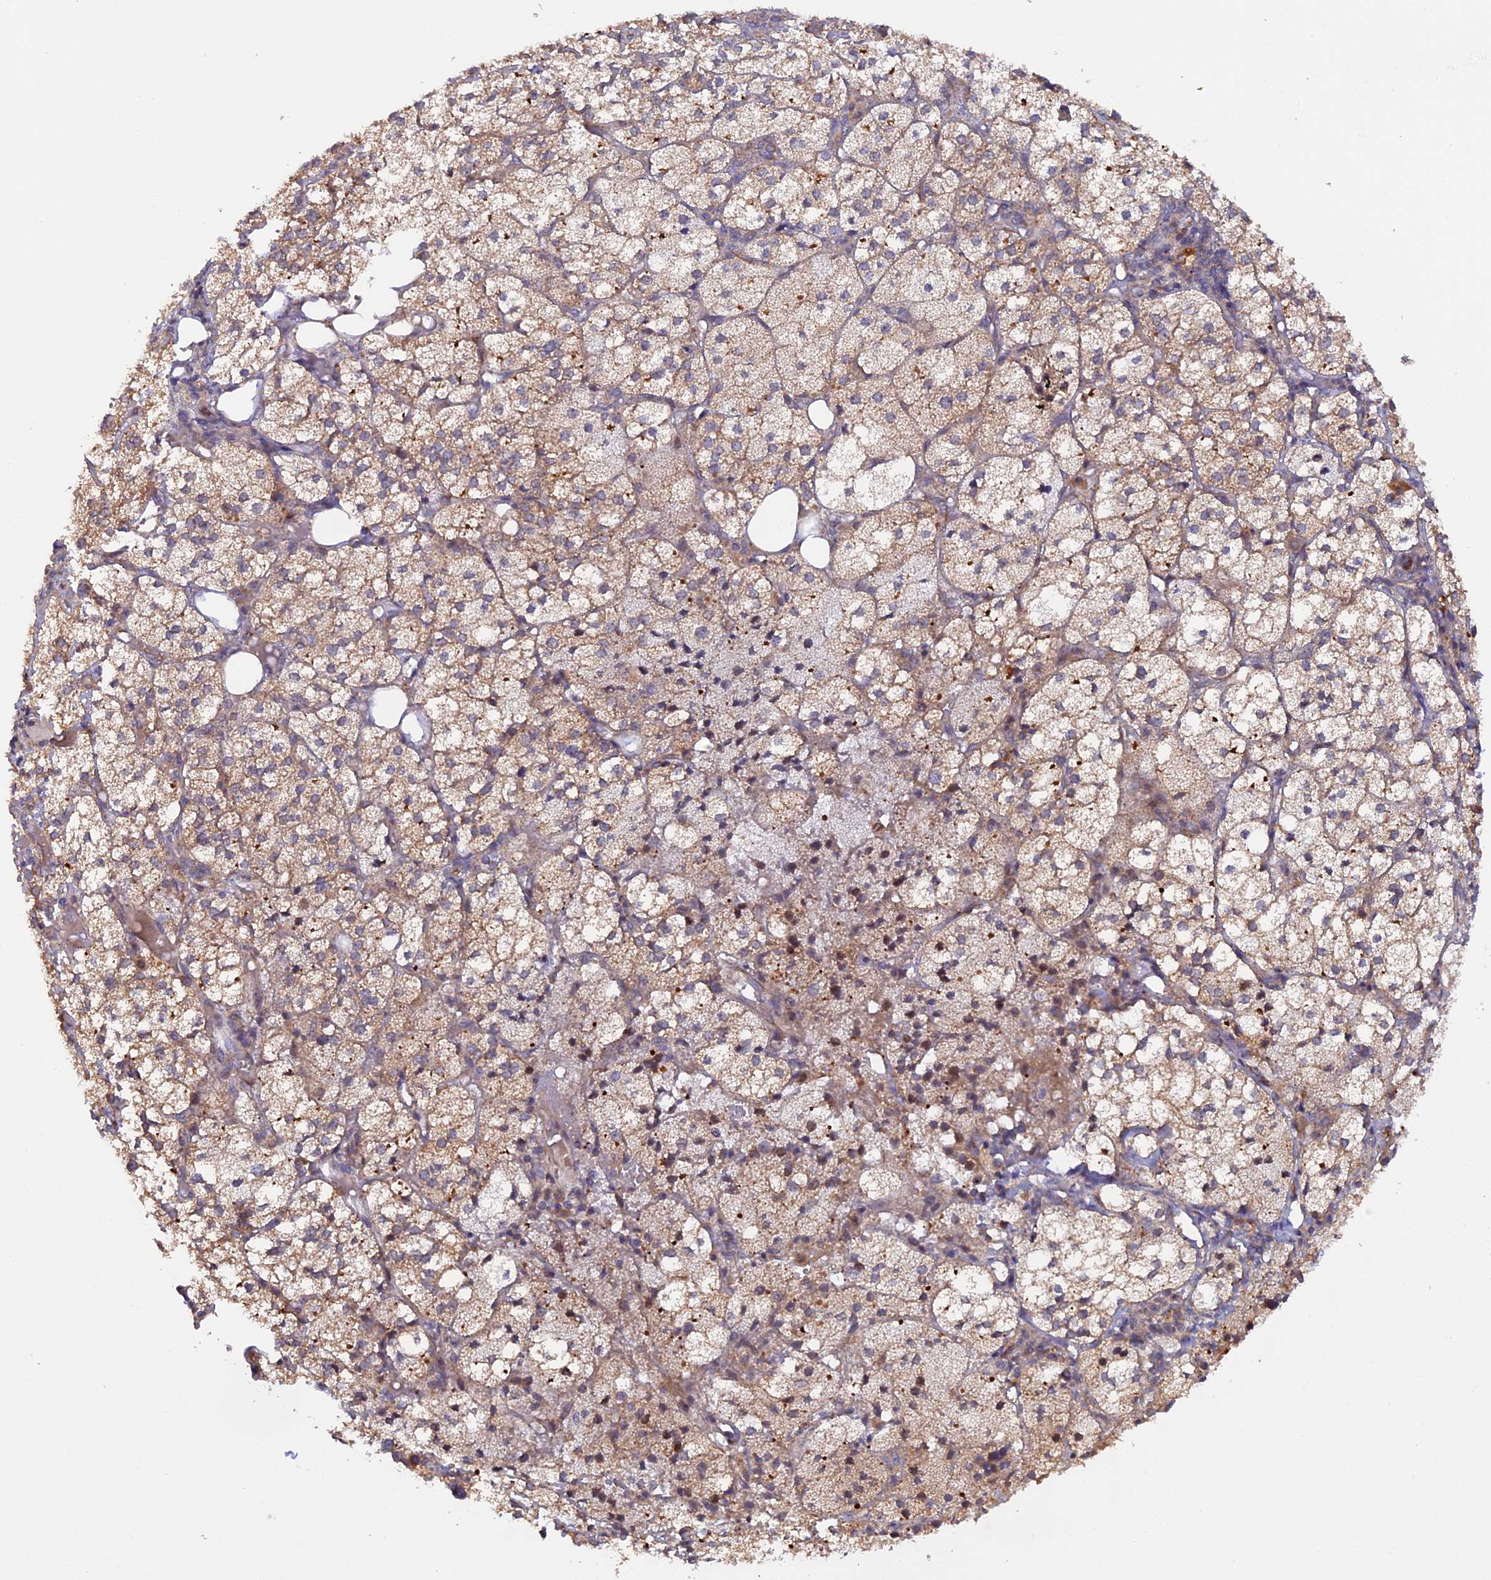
{"staining": {"intensity": "moderate", "quantity": ">75%", "location": "cytoplasmic/membranous"}, "tissue": "adrenal gland", "cell_type": "Glandular cells", "image_type": "normal", "snomed": [{"axis": "morphology", "description": "Normal tissue, NOS"}, {"axis": "topography", "description": "Adrenal gland"}], "caption": "The photomicrograph demonstrates a brown stain indicating the presence of a protein in the cytoplasmic/membranous of glandular cells in adrenal gland. Using DAB (brown) and hematoxylin (blue) stains, captured at high magnification using brightfield microscopy.", "gene": "FERMT1", "patient": {"sex": "female", "age": 61}}